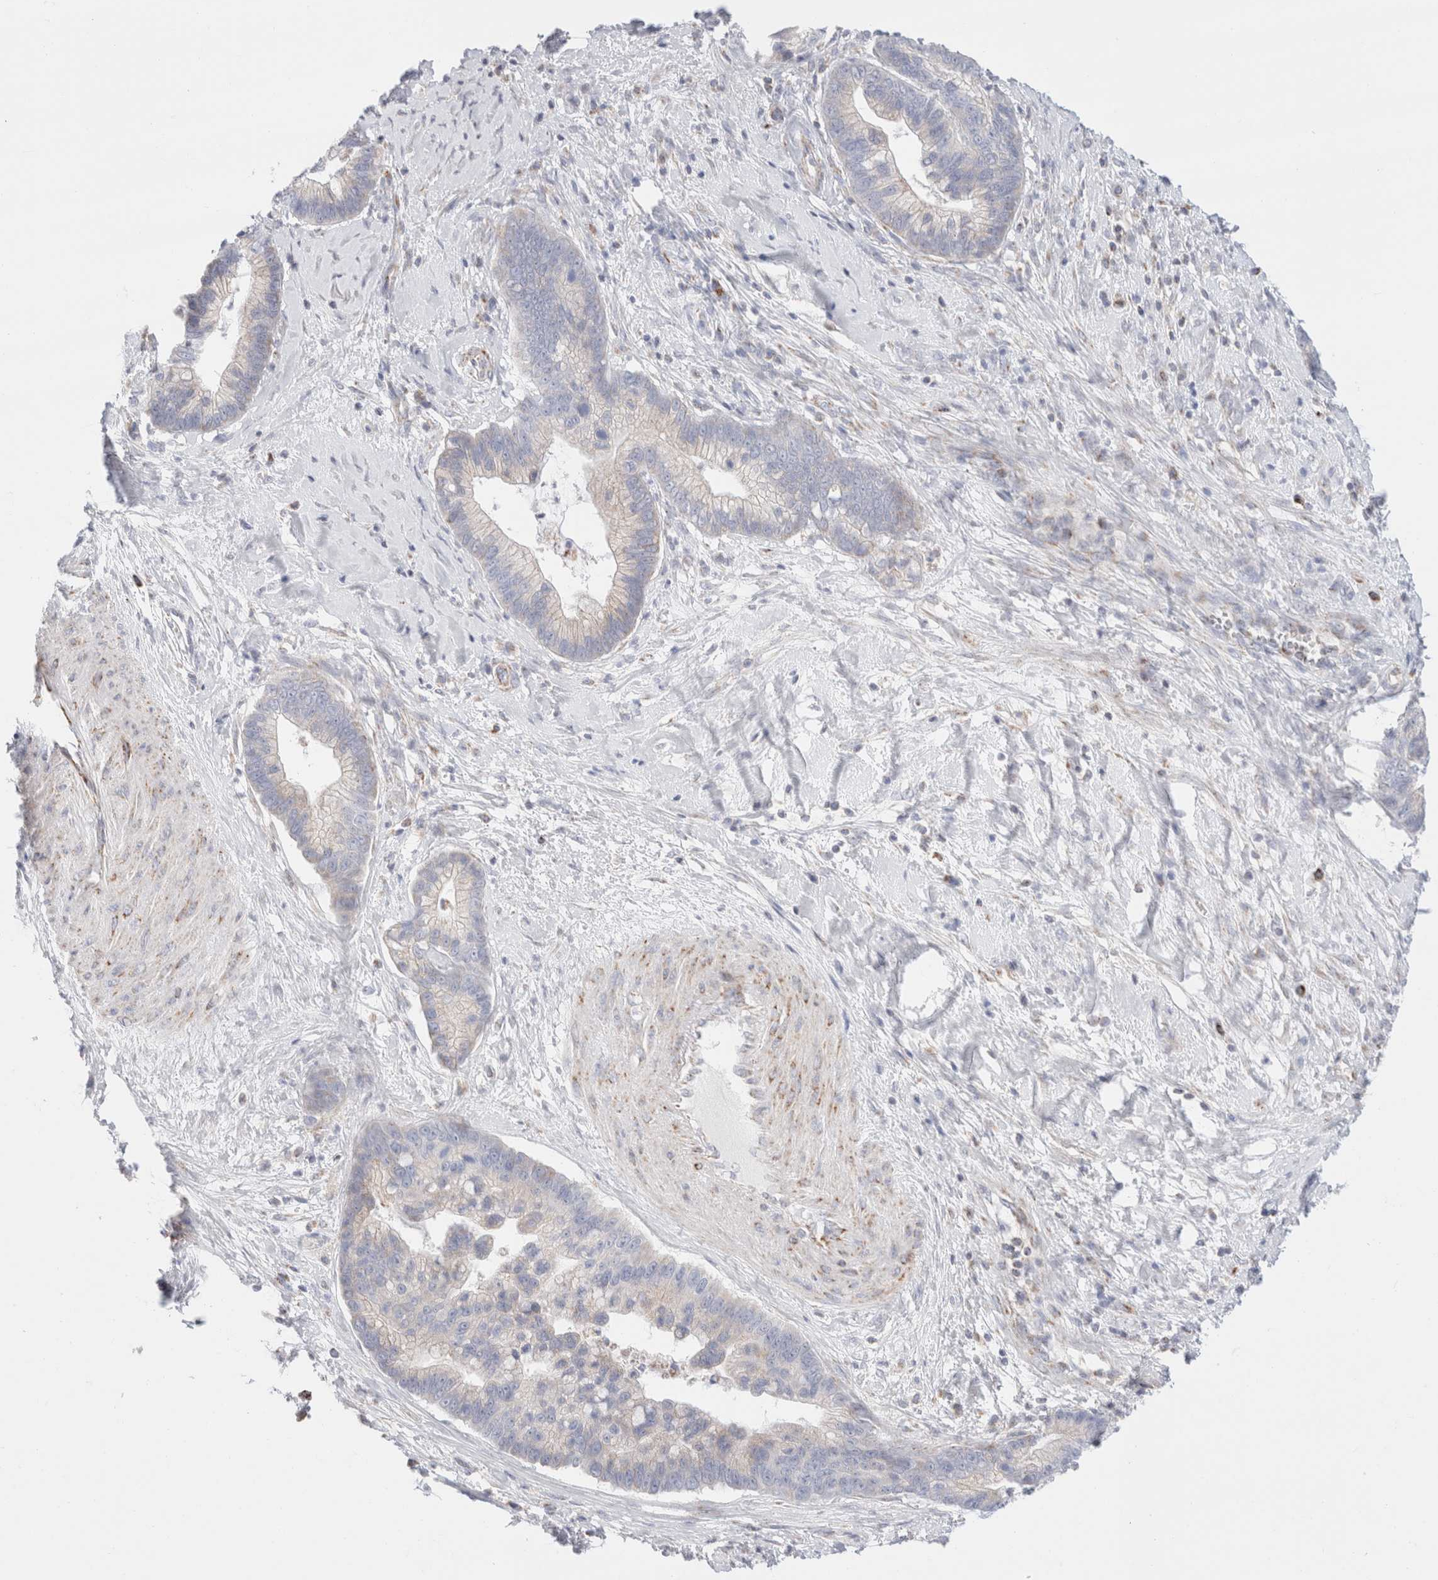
{"staining": {"intensity": "negative", "quantity": "none", "location": "none"}, "tissue": "cervical cancer", "cell_type": "Tumor cells", "image_type": "cancer", "snomed": [{"axis": "morphology", "description": "Adenocarcinoma, NOS"}, {"axis": "topography", "description": "Cervix"}], "caption": "High power microscopy micrograph of an immunohistochemistry (IHC) micrograph of cervical adenocarcinoma, revealing no significant expression in tumor cells. Brightfield microscopy of IHC stained with DAB (brown) and hematoxylin (blue), captured at high magnification.", "gene": "ATP6V1C1", "patient": {"sex": "female", "age": 44}}